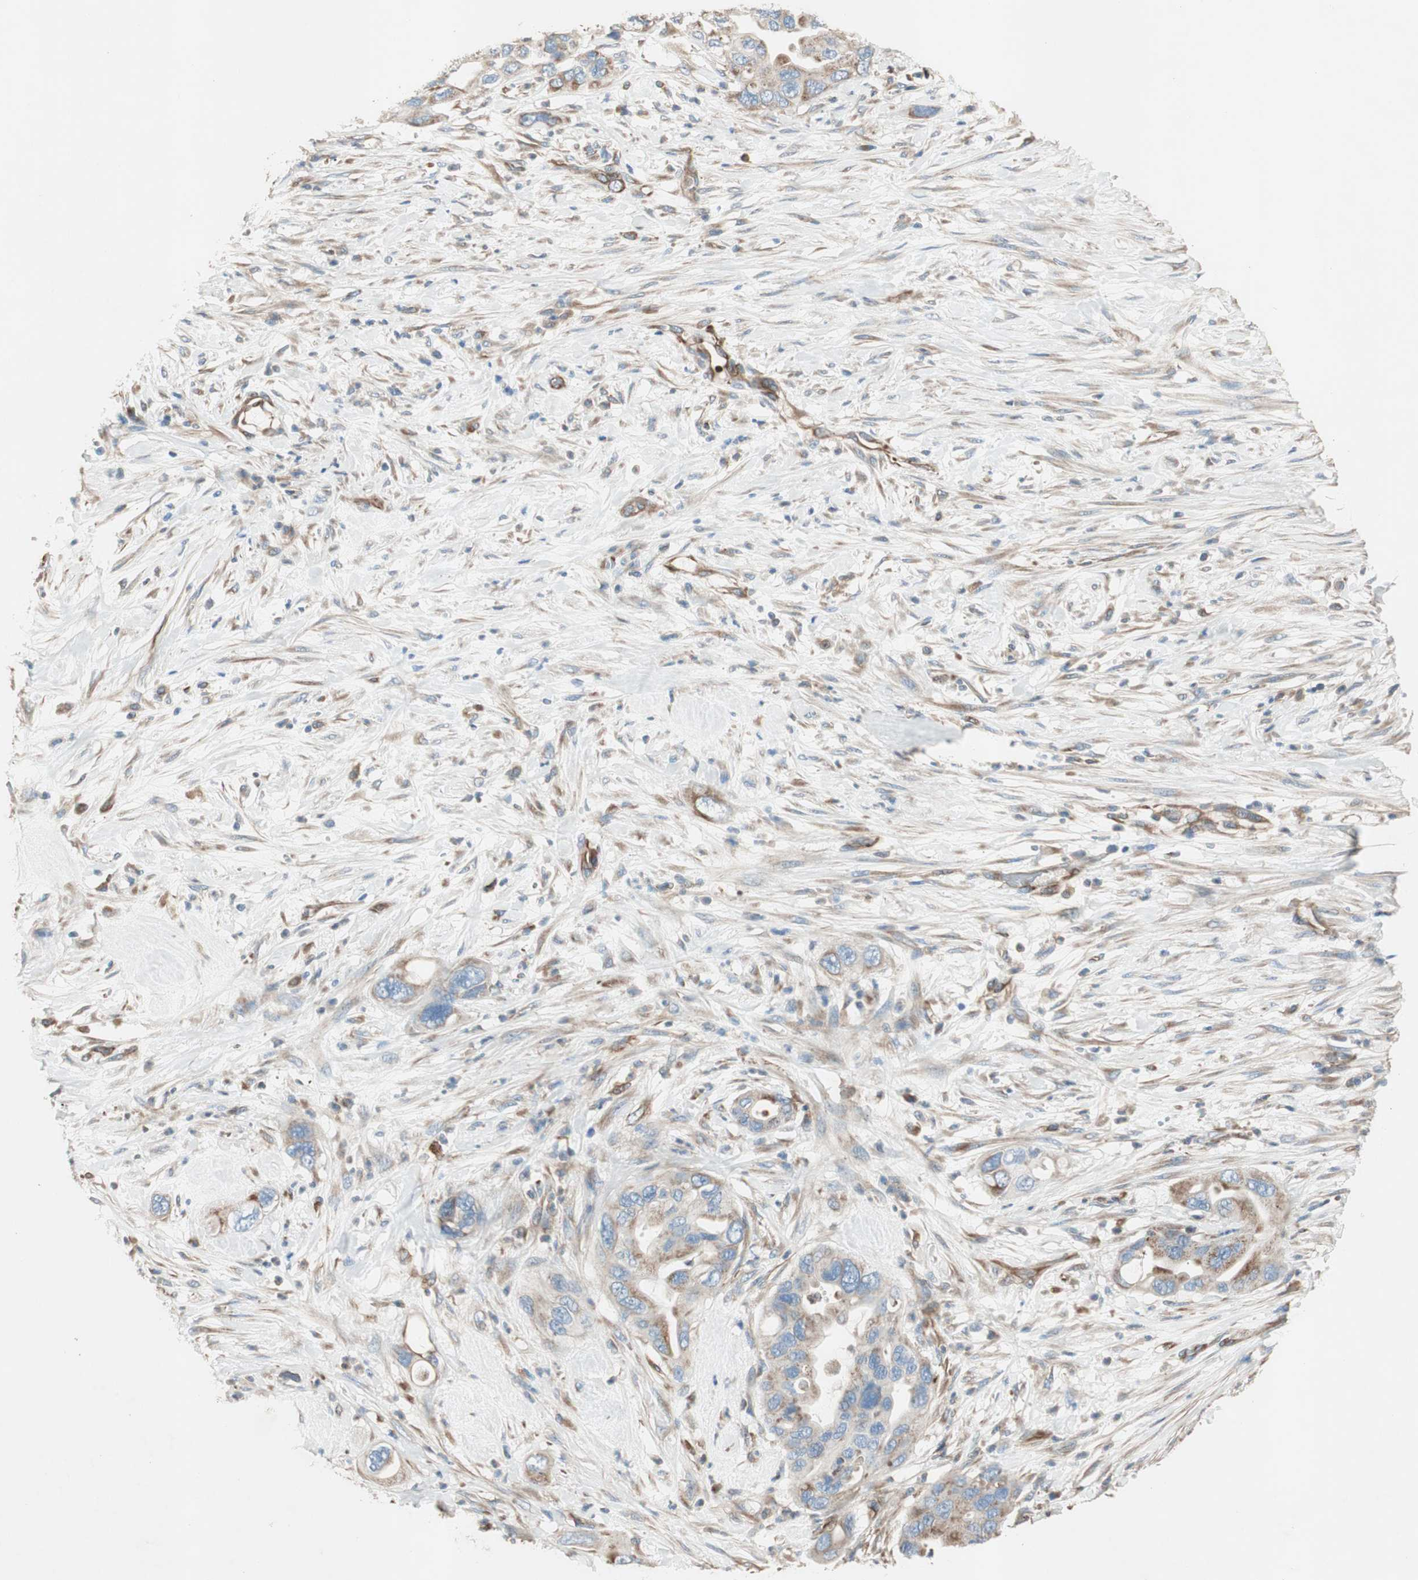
{"staining": {"intensity": "weak", "quantity": "25%-75%", "location": "cytoplasmic/membranous"}, "tissue": "pancreatic cancer", "cell_type": "Tumor cells", "image_type": "cancer", "snomed": [{"axis": "morphology", "description": "Adenocarcinoma, NOS"}, {"axis": "topography", "description": "Pancreas"}], "caption": "Pancreatic adenocarcinoma tissue shows weak cytoplasmic/membranous positivity in approximately 25%-75% of tumor cells", "gene": "SRCIN1", "patient": {"sex": "female", "age": 71}}